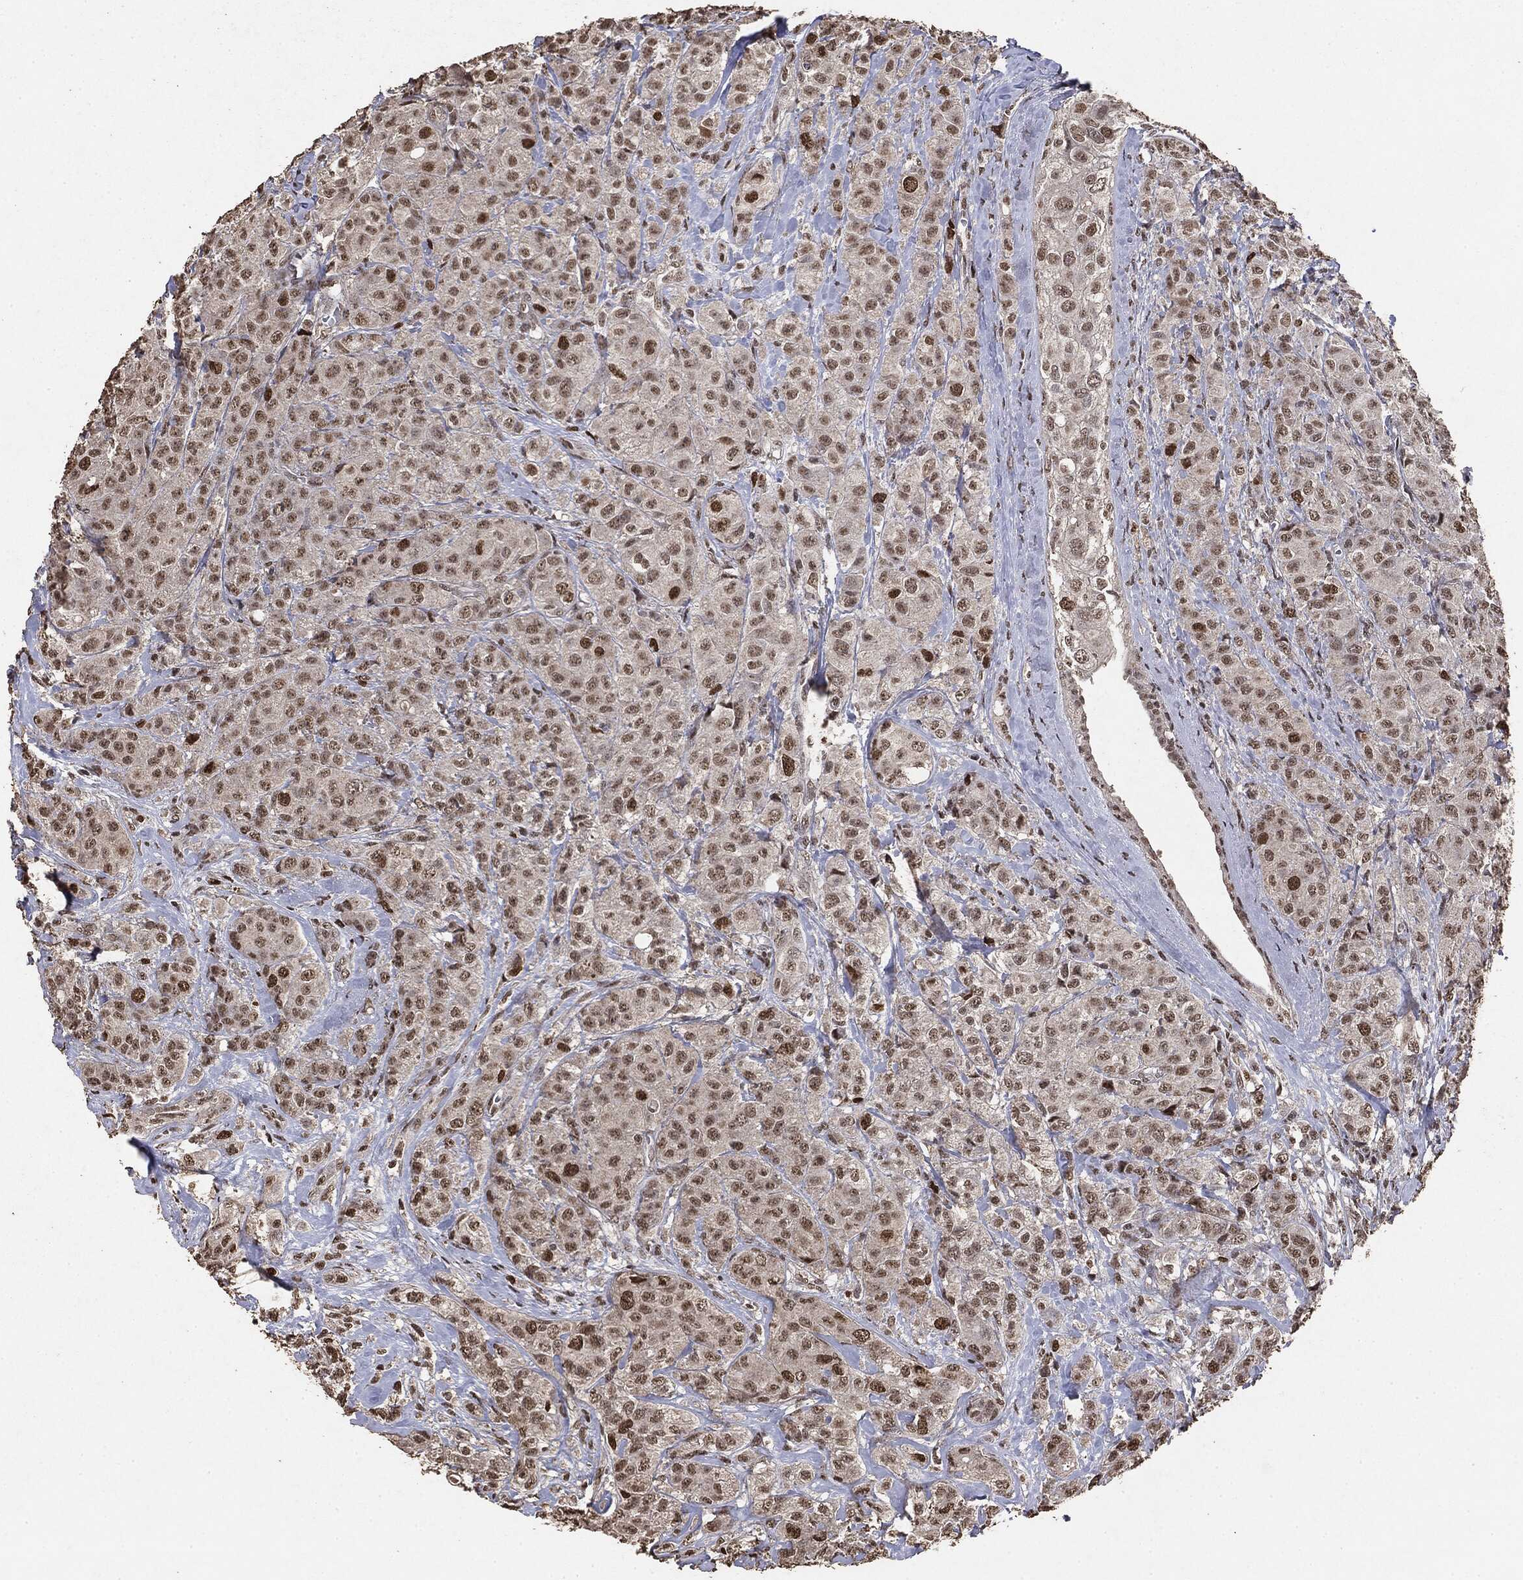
{"staining": {"intensity": "moderate", "quantity": "25%-75%", "location": "nuclear"}, "tissue": "breast cancer", "cell_type": "Tumor cells", "image_type": "cancer", "snomed": [{"axis": "morphology", "description": "Normal tissue, NOS"}, {"axis": "morphology", "description": "Duct carcinoma"}, {"axis": "topography", "description": "Breast"}], "caption": "Breast cancer (infiltrating ductal carcinoma) tissue reveals moderate nuclear expression in approximately 25%-75% of tumor cells, visualized by immunohistochemistry.", "gene": "RAD18", "patient": {"sex": "female", "age": 43}}